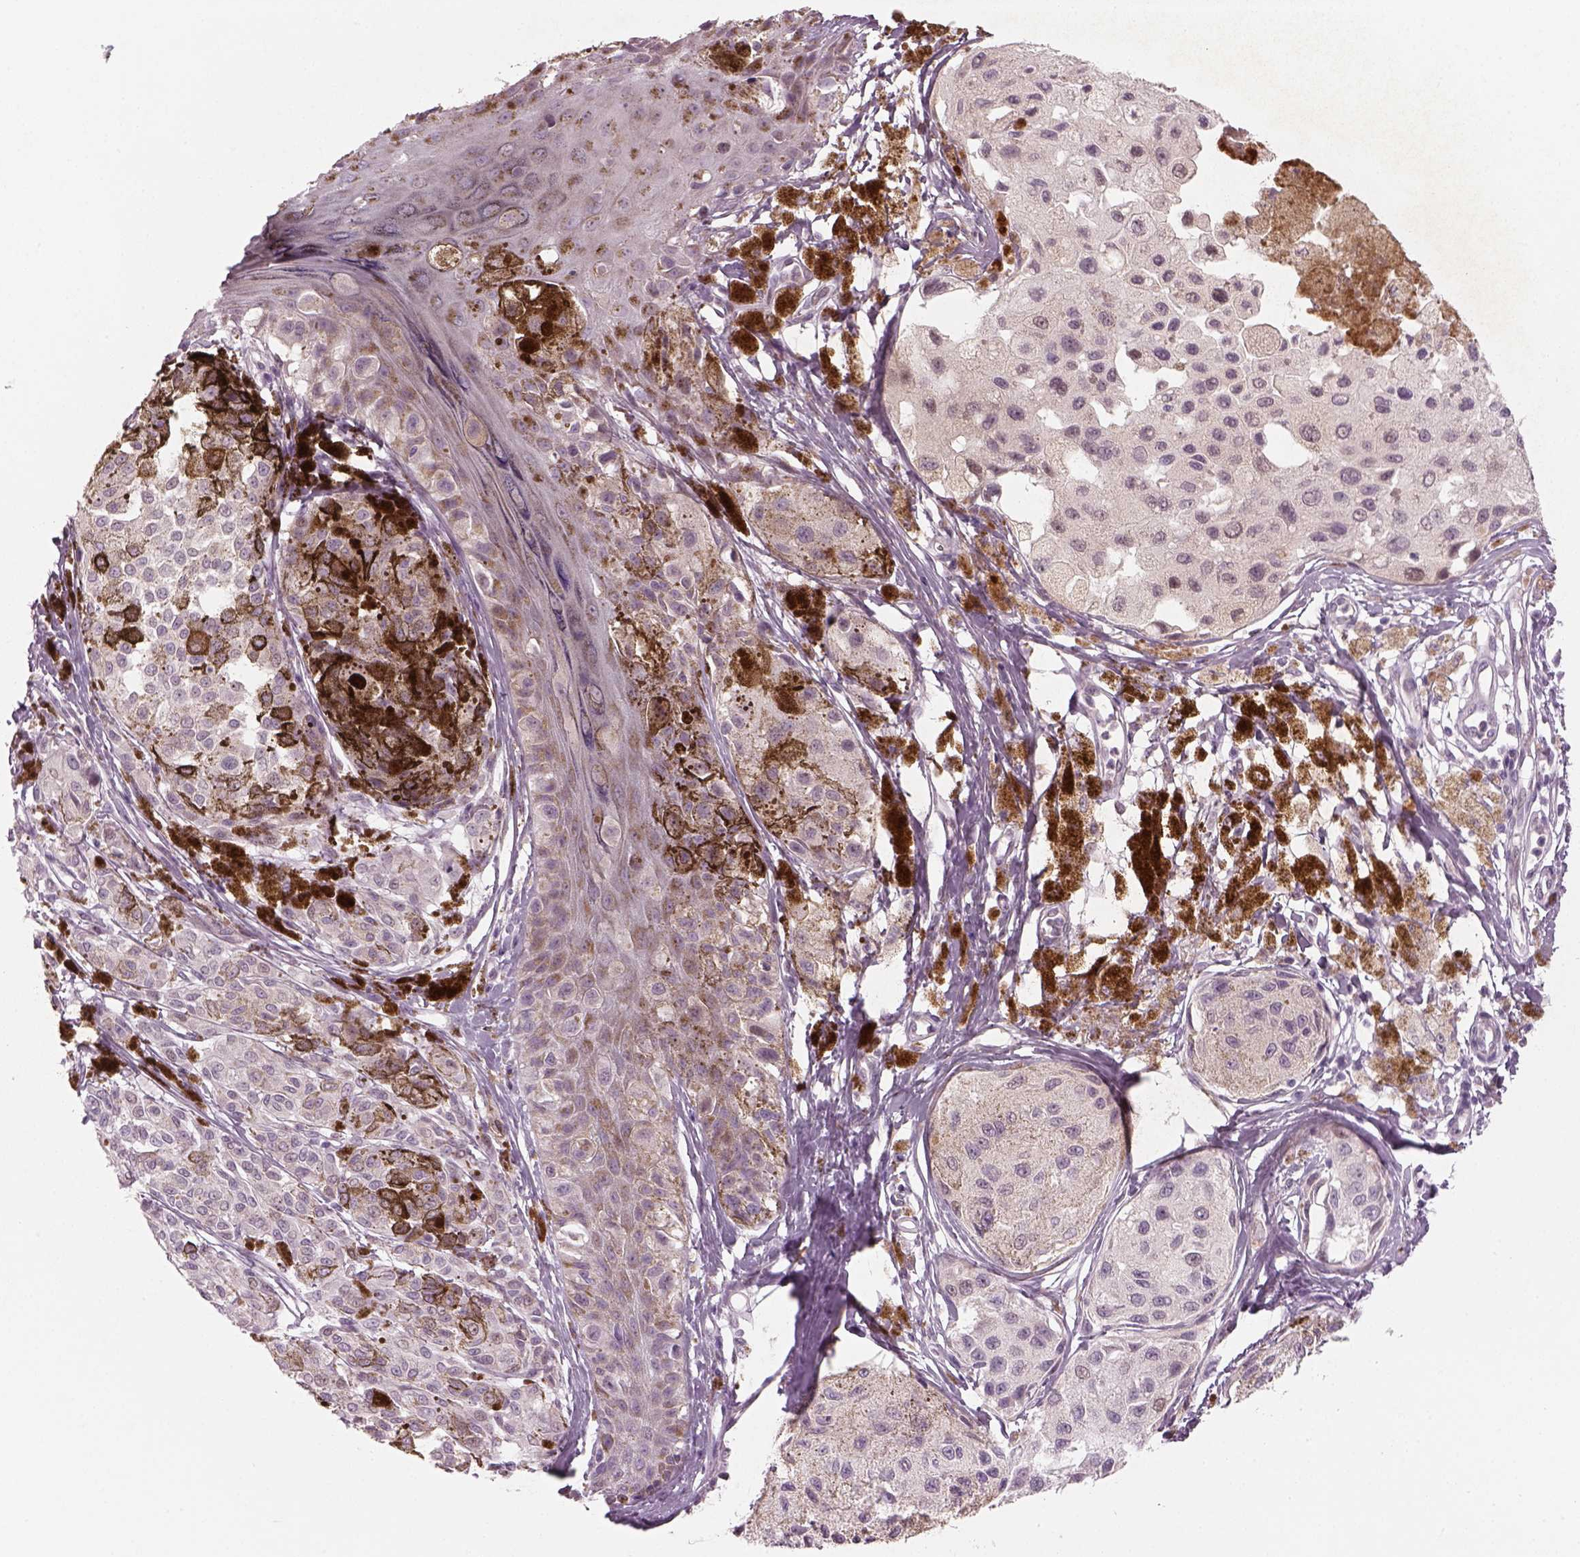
{"staining": {"intensity": "negative", "quantity": "none", "location": "none"}, "tissue": "melanoma", "cell_type": "Tumor cells", "image_type": "cancer", "snomed": [{"axis": "morphology", "description": "Malignant melanoma, NOS"}, {"axis": "topography", "description": "Skin"}], "caption": "Tumor cells are negative for protein expression in human melanoma.", "gene": "PENK", "patient": {"sex": "female", "age": 38}}